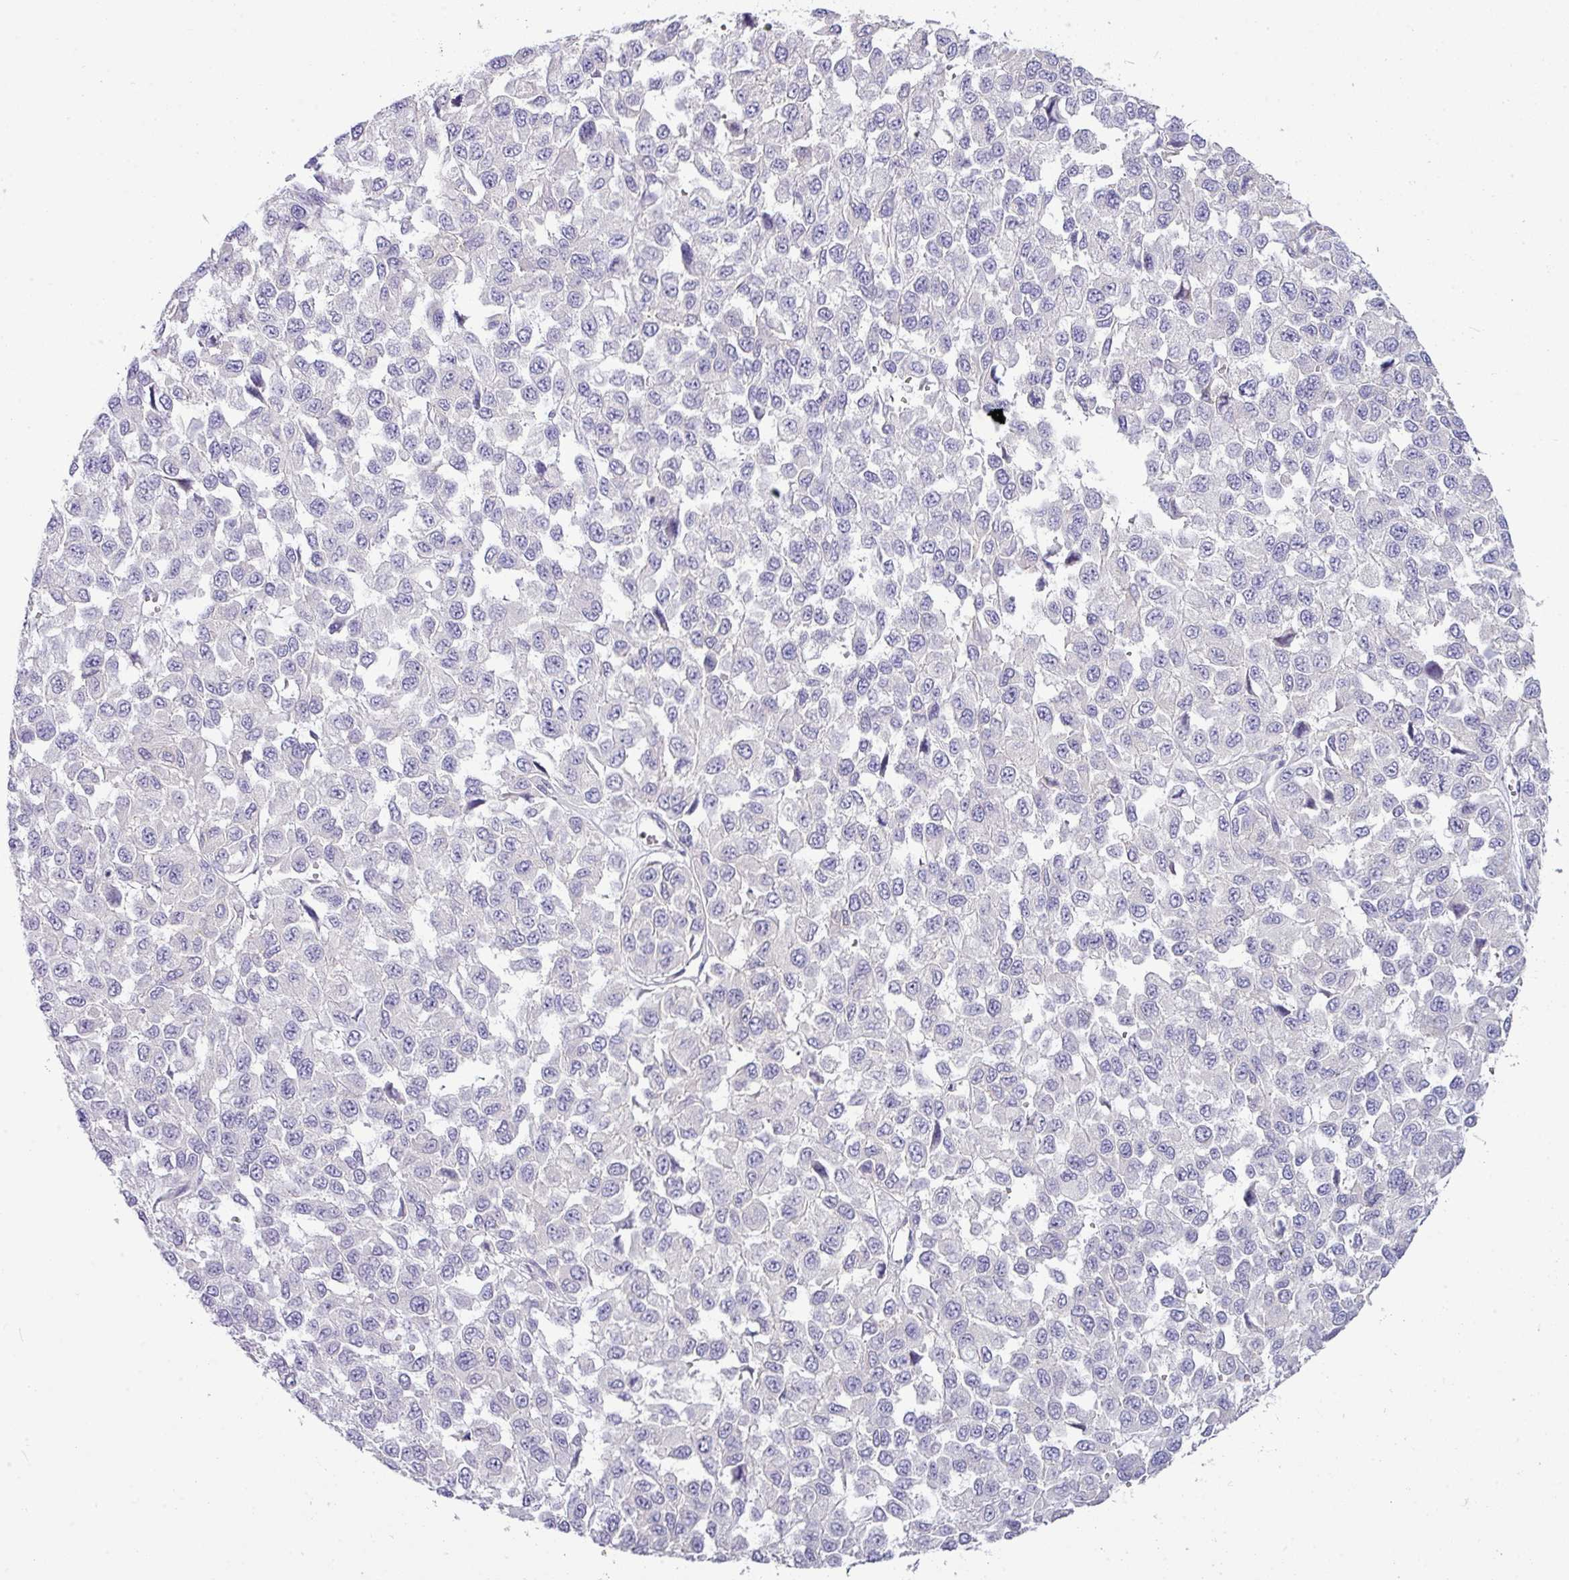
{"staining": {"intensity": "negative", "quantity": "none", "location": "none"}, "tissue": "melanoma", "cell_type": "Tumor cells", "image_type": "cancer", "snomed": [{"axis": "morphology", "description": "Malignant melanoma, NOS"}, {"axis": "topography", "description": "Skin"}], "caption": "The photomicrograph shows no staining of tumor cells in malignant melanoma.", "gene": "ZNF524", "patient": {"sex": "male", "age": 62}}